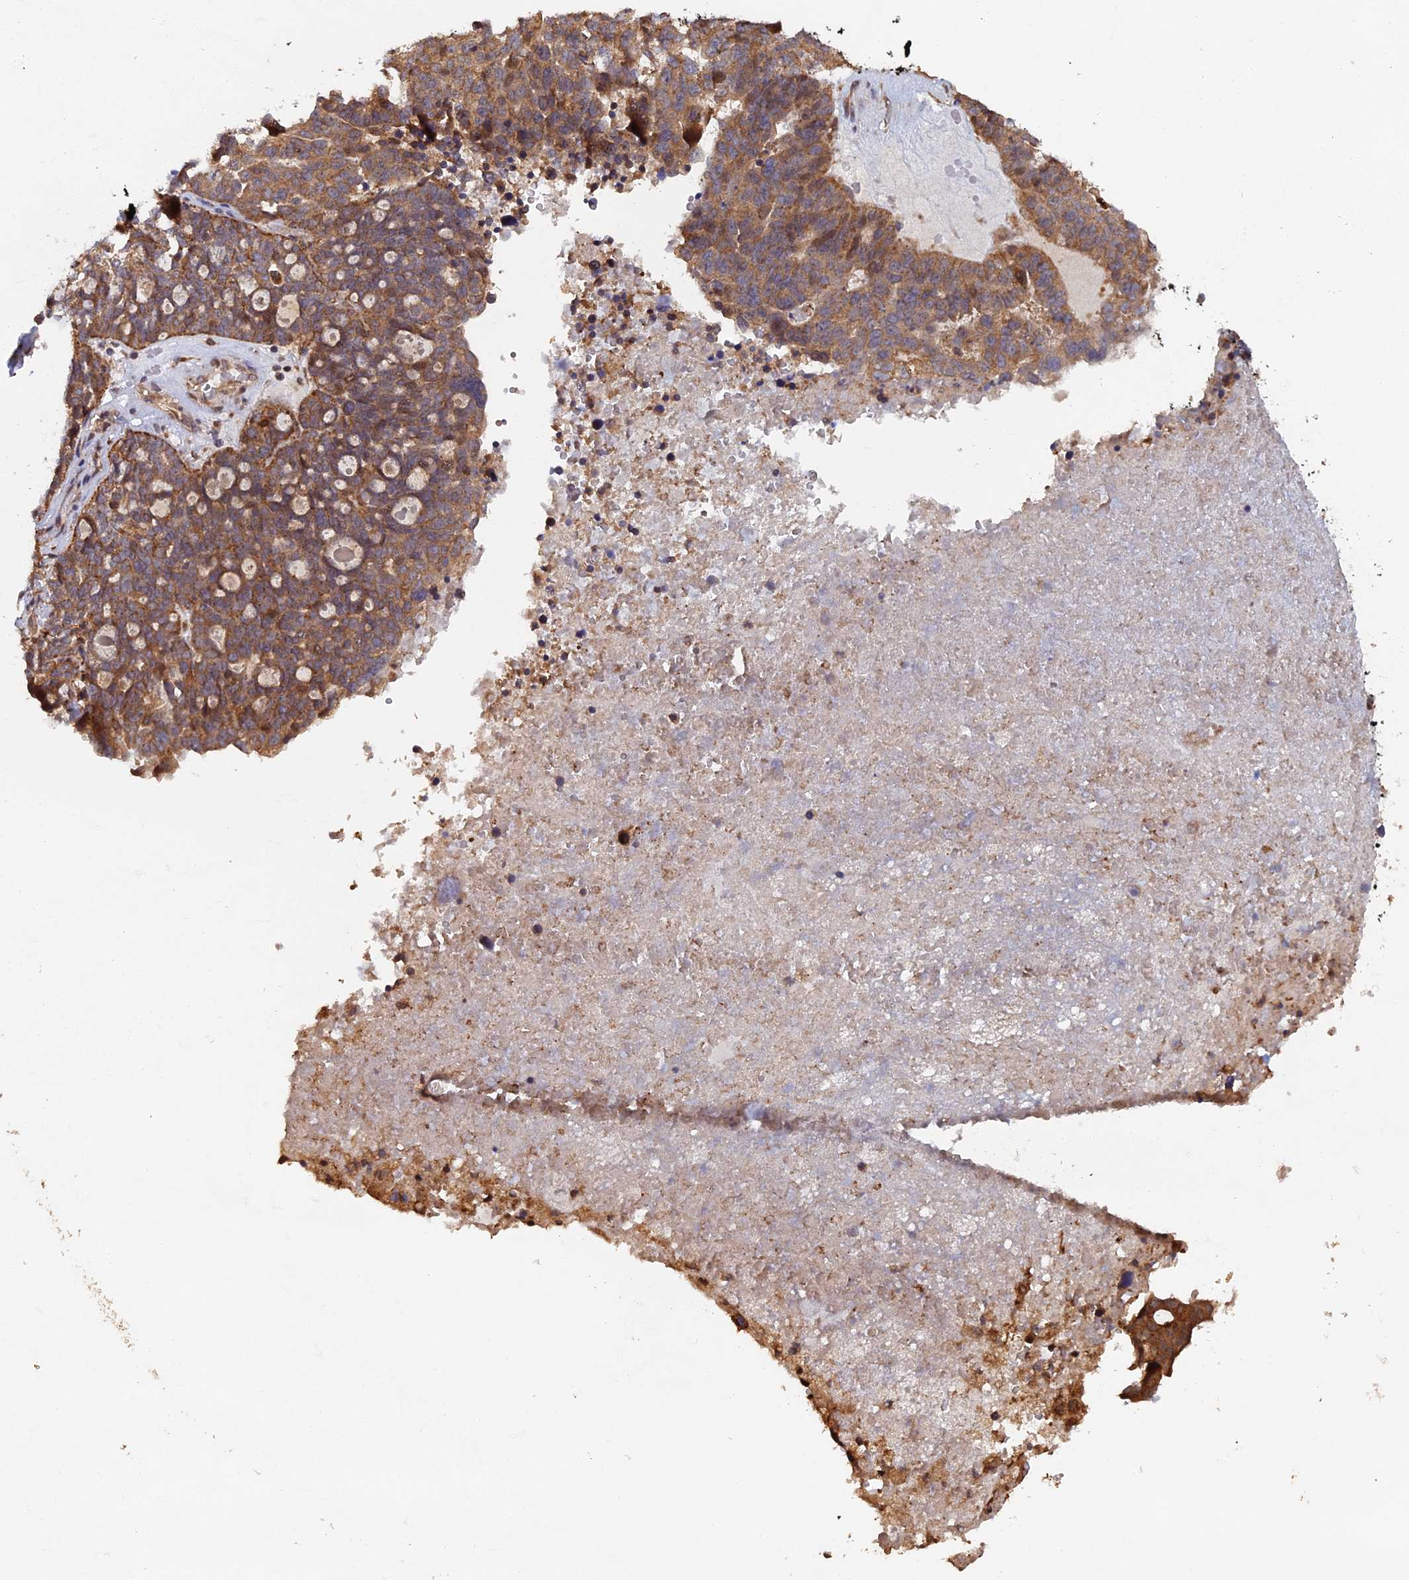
{"staining": {"intensity": "moderate", "quantity": ">75%", "location": "cytoplasmic/membranous"}, "tissue": "ovarian cancer", "cell_type": "Tumor cells", "image_type": "cancer", "snomed": [{"axis": "morphology", "description": "Cystadenocarcinoma, serous, NOS"}, {"axis": "topography", "description": "Ovary"}], "caption": "High-power microscopy captured an immunohistochemistry (IHC) micrograph of ovarian cancer, revealing moderate cytoplasmic/membranous expression in approximately >75% of tumor cells. Nuclei are stained in blue.", "gene": "VPS37C", "patient": {"sex": "female", "age": 59}}